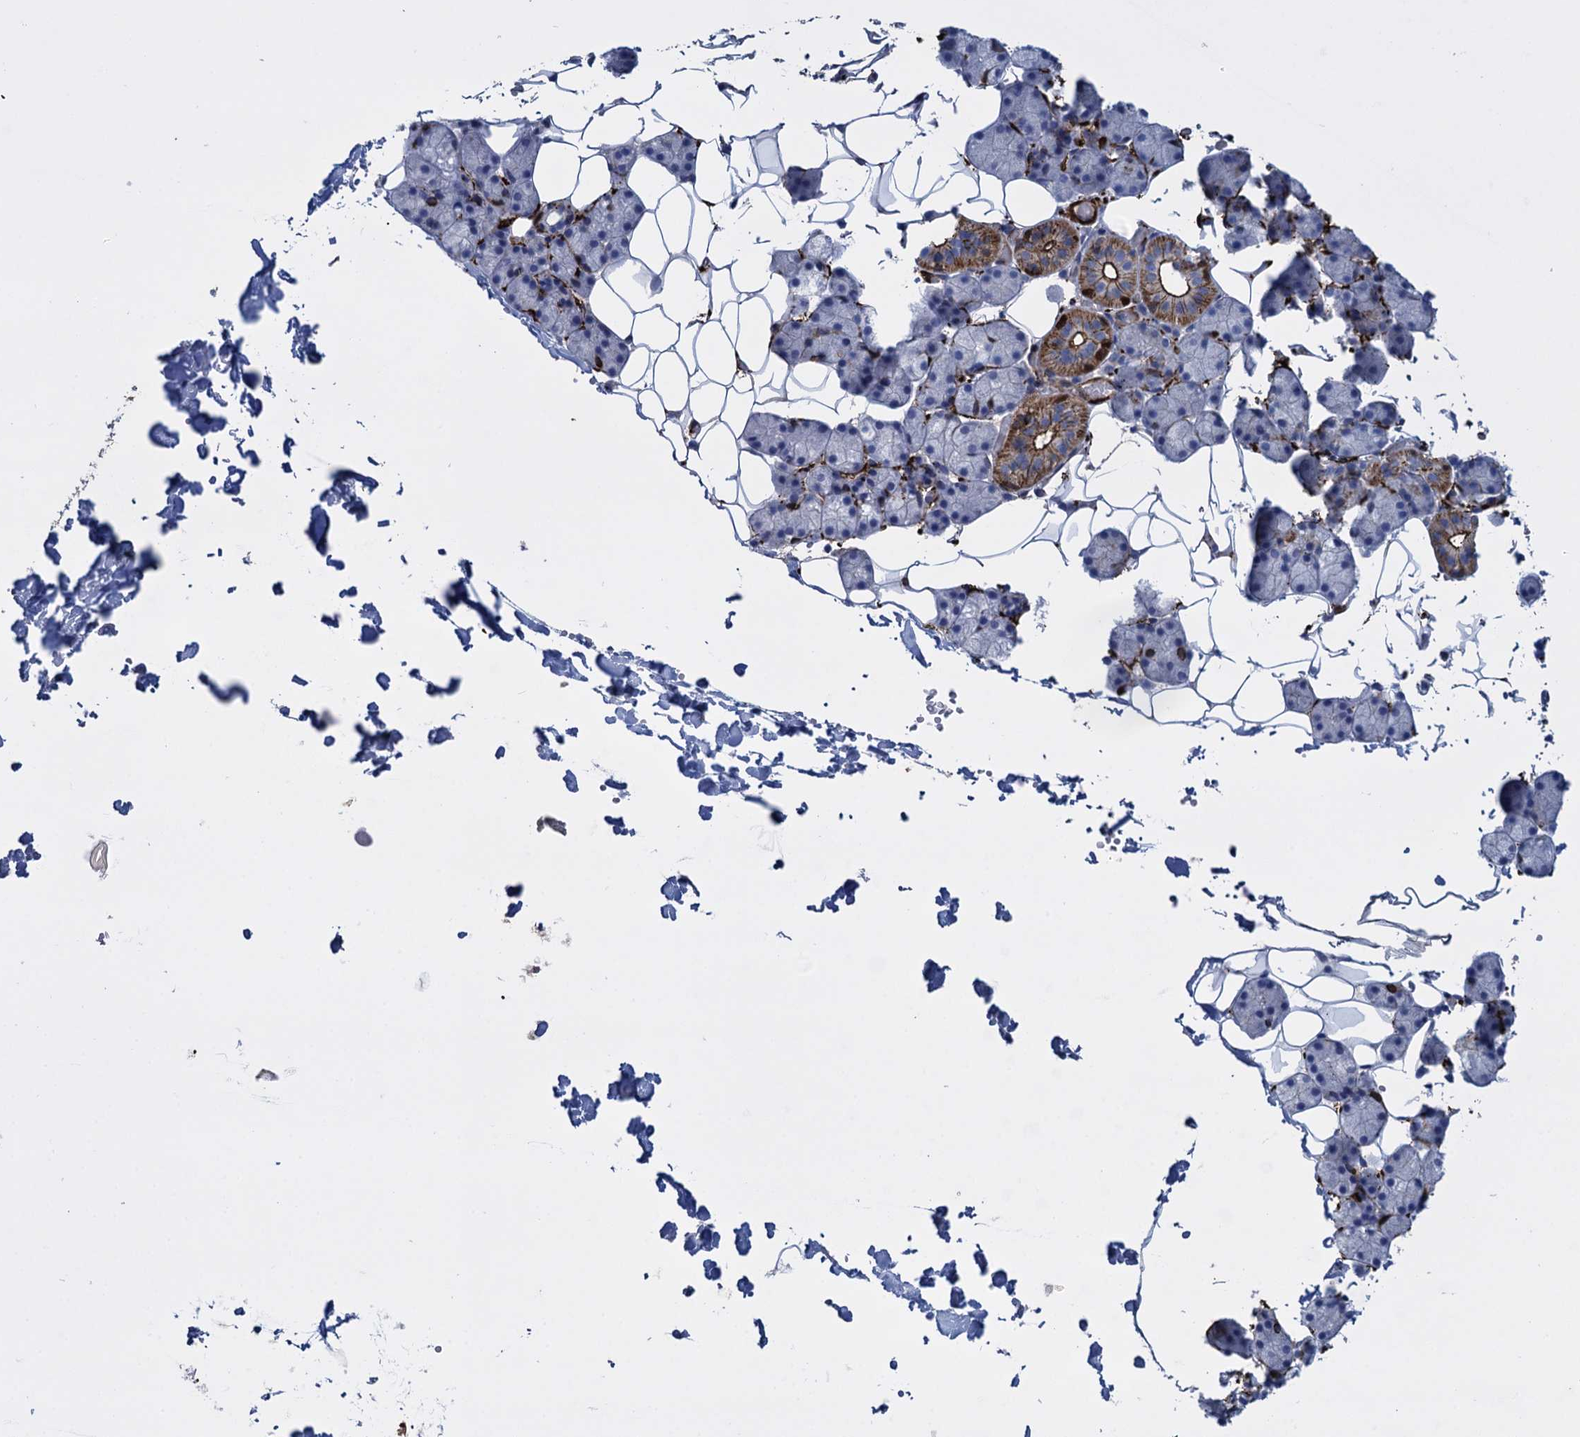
{"staining": {"intensity": "moderate", "quantity": "25%-75%", "location": "cytoplasmic/membranous"}, "tissue": "salivary gland", "cell_type": "Glandular cells", "image_type": "normal", "snomed": [{"axis": "morphology", "description": "Normal tissue, NOS"}, {"axis": "topography", "description": "Salivary gland"}], "caption": "Moderate cytoplasmic/membranous protein staining is identified in approximately 25%-75% of glandular cells in salivary gland. Immunohistochemistry (ihc) stains the protein of interest in brown and the nuclei are stained blue.", "gene": "SNCG", "patient": {"sex": "female", "age": 33}}